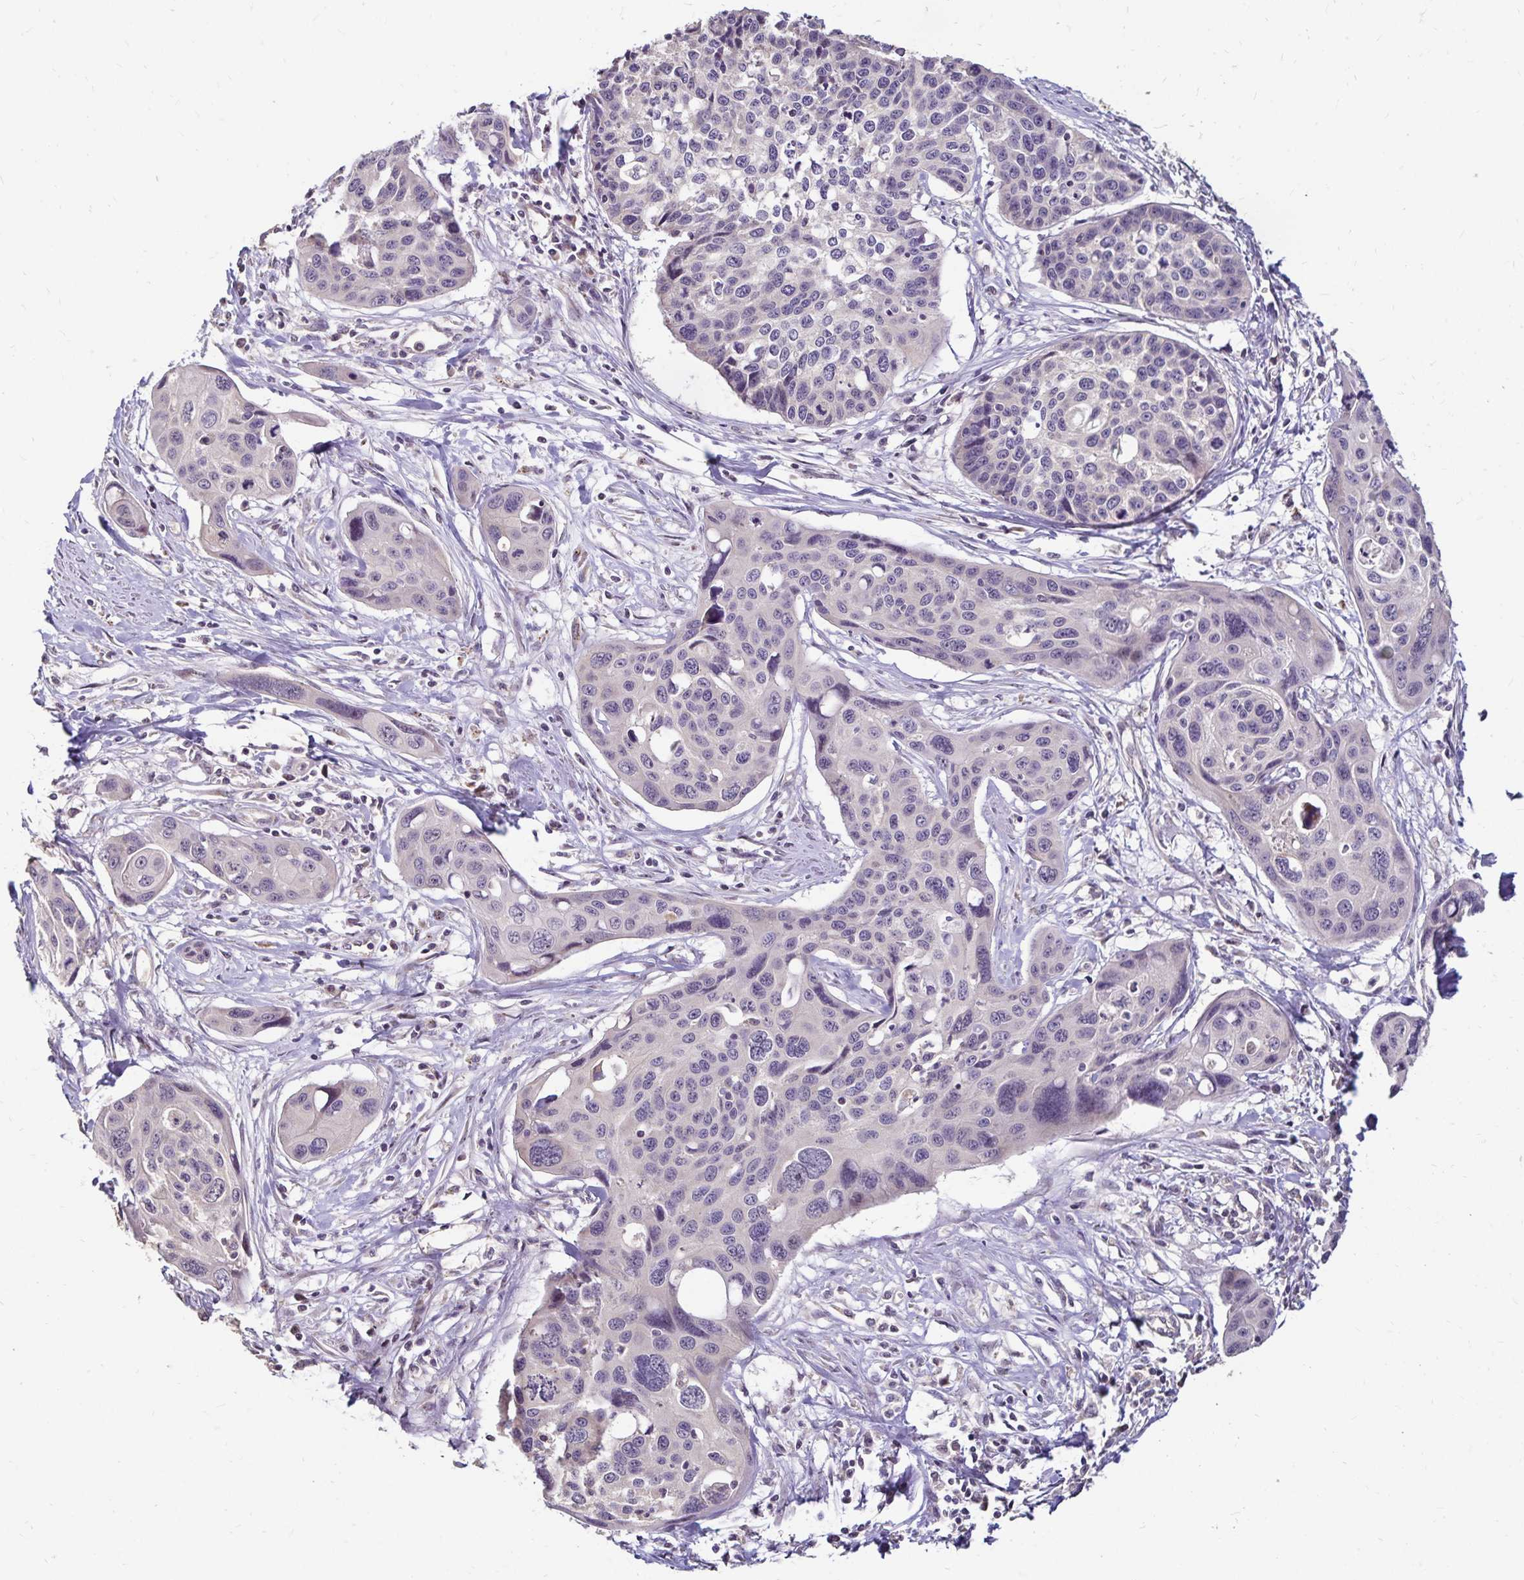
{"staining": {"intensity": "negative", "quantity": "none", "location": "none"}, "tissue": "cervical cancer", "cell_type": "Tumor cells", "image_type": "cancer", "snomed": [{"axis": "morphology", "description": "Squamous cell carcinoma, NOS"}, {"axis": "topography", "description": "Cervix"}], "caption": "The image displays no significant positivity in tumor cells of cervical cancer (squamous cell carcinoma).", "gene": "EMC10", "patient": {"sex": "female", "age": 31}}